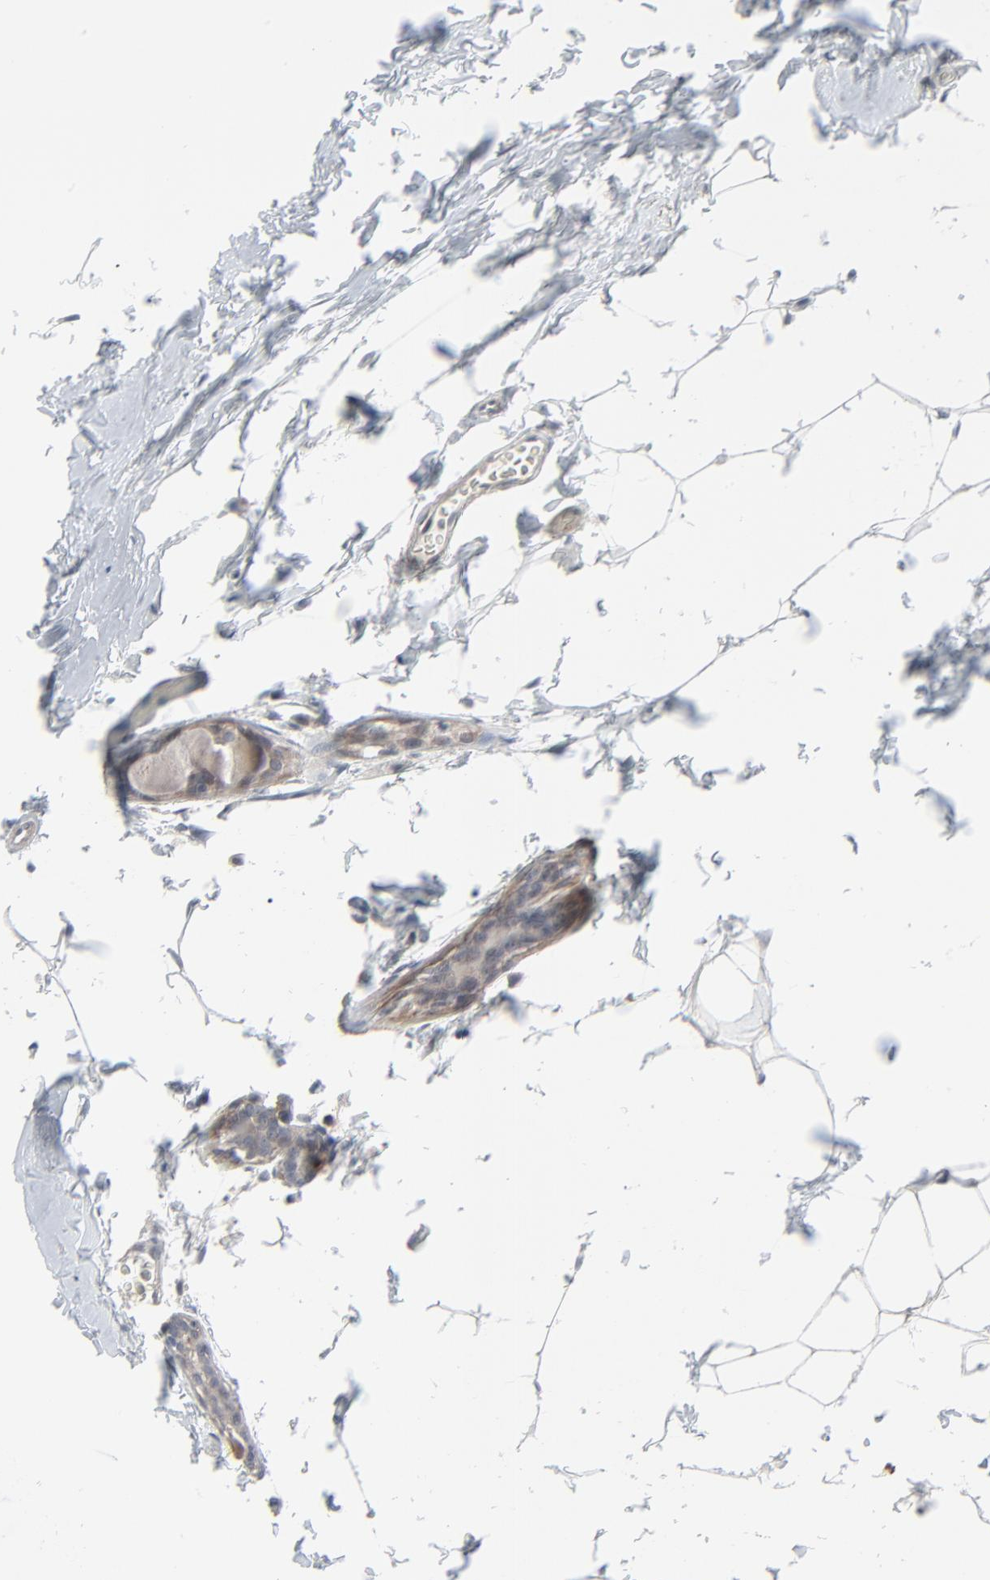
{"staining": {"intensity": "weak", "quantity": ">75%", "location": "cytoplasmic/membranous"}, "tissue": "breast cancer", "cell_type": "Tumor cells", "image_type": "cancer", "snomed": [{"axis": "morphology", "description": "Lobular carcinoma"}, {"axis": "topography", "description": "Breast"}], "caption": "About >75% of tumor cells in human breast lobular carcinoma display weak cytoplasmic/membranous protein staining as visualized by brown immunohistochemical staining.", "gene": "NEUROD1", "patient": {"sex": "female", "age": 55}}